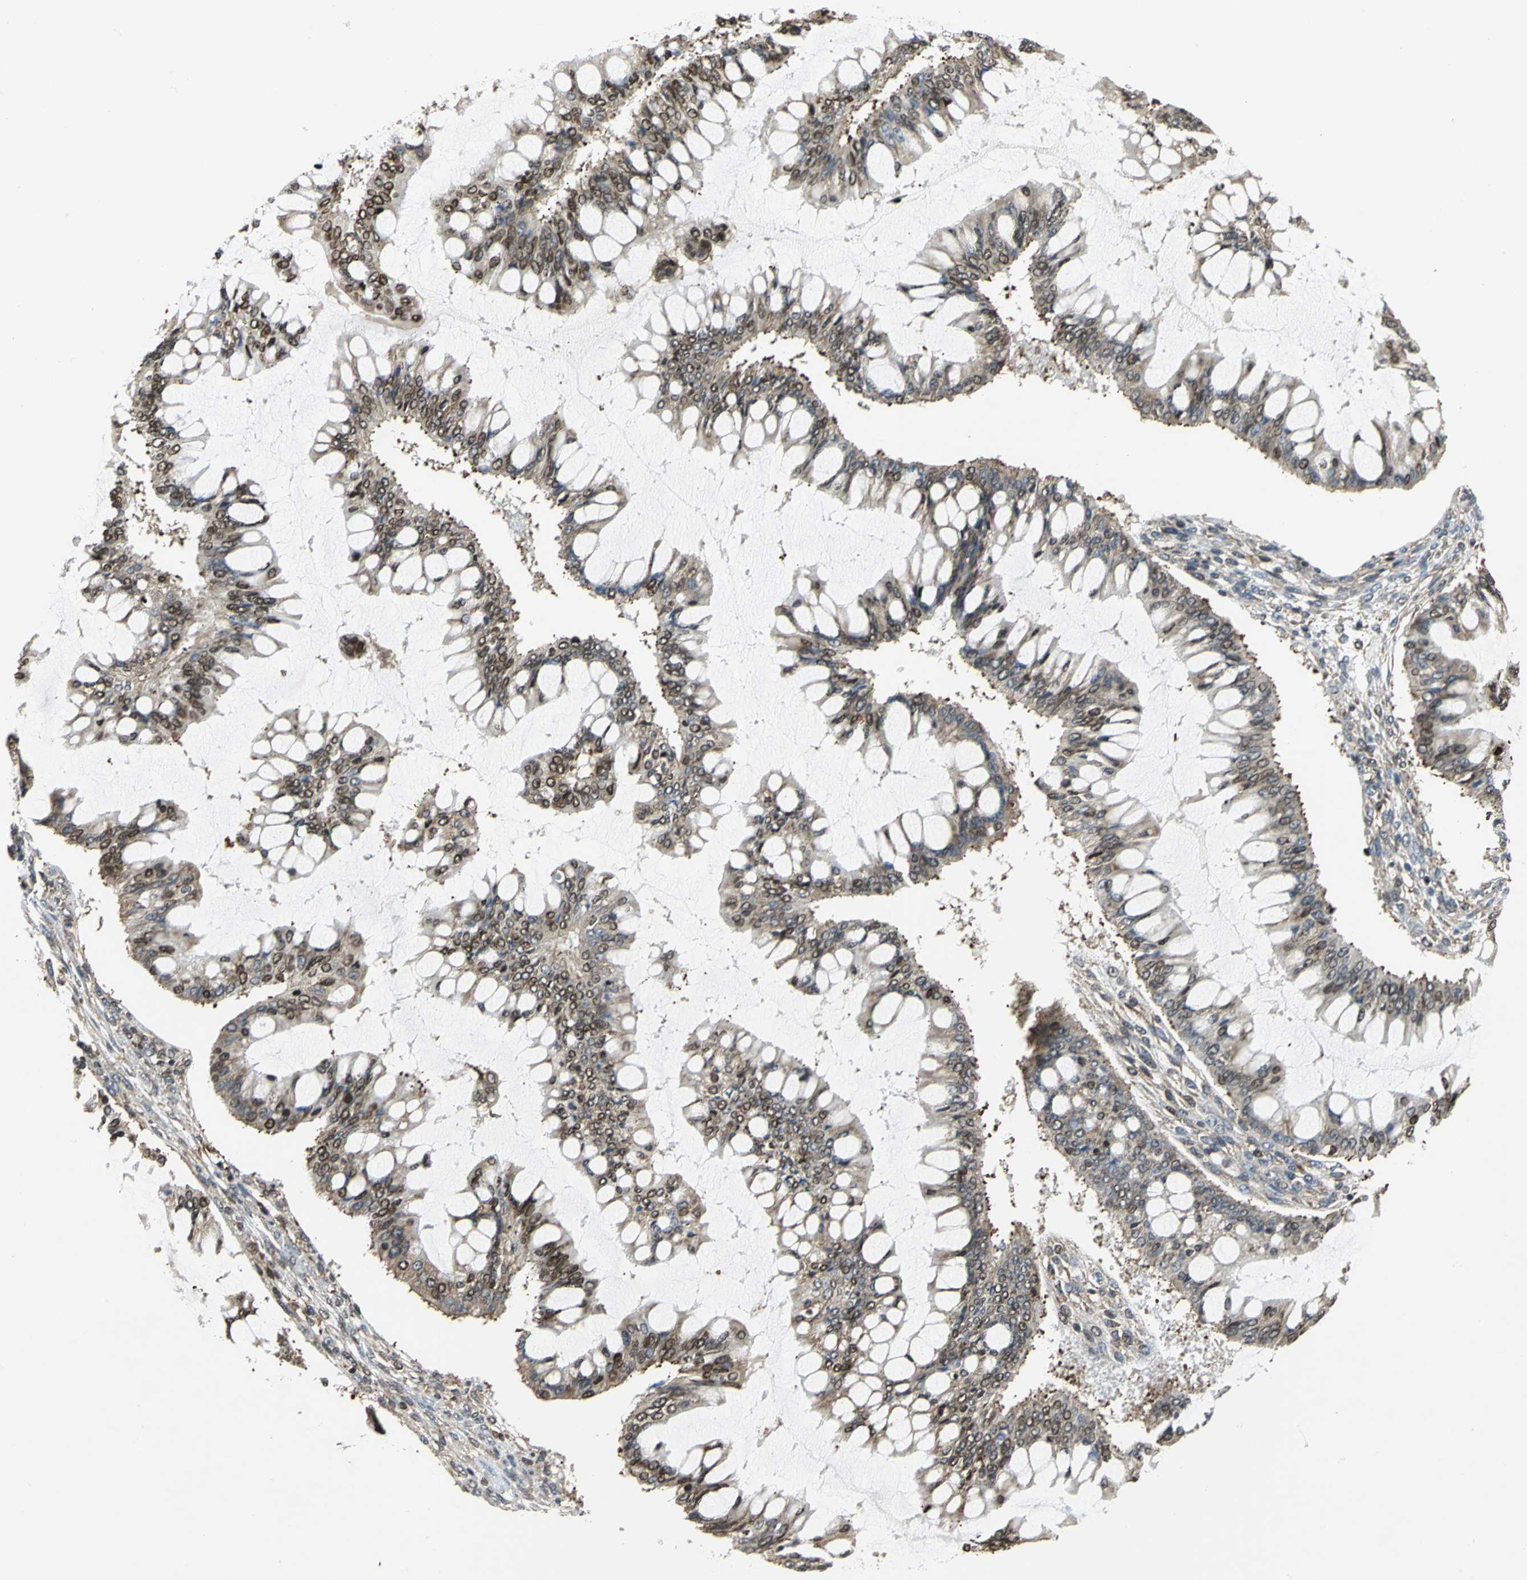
{"staining": {"intensity": "strong", "quantity": ">75%", "location": "cytoplasmic/membranous,nuclear"}, "tissue": "ovarian cancer", "cell_type": "Tumor cells", "image_type": "cancer", "snomed": [{"axis": "morphology", "description": "Cystadenocarcinoma, mucinous, NOS"}, {"axis": "topography", "description": "Ovary"}], "caption": "Immunohistochemistry (DAB (3,3'-diaminobenzidine)) staining of human mucinous cystadenocarcinoma (ovarian) reveals strong cytoplasmic/membranous and nuclear protein positivity in about >75% of tumor cells. (DAB (3,3'-diaminobenzidine) IHC with brightfield microscopy, high magnification).", "gene": "HMGB1", "patient": {"sex": "female", "age": 73}}